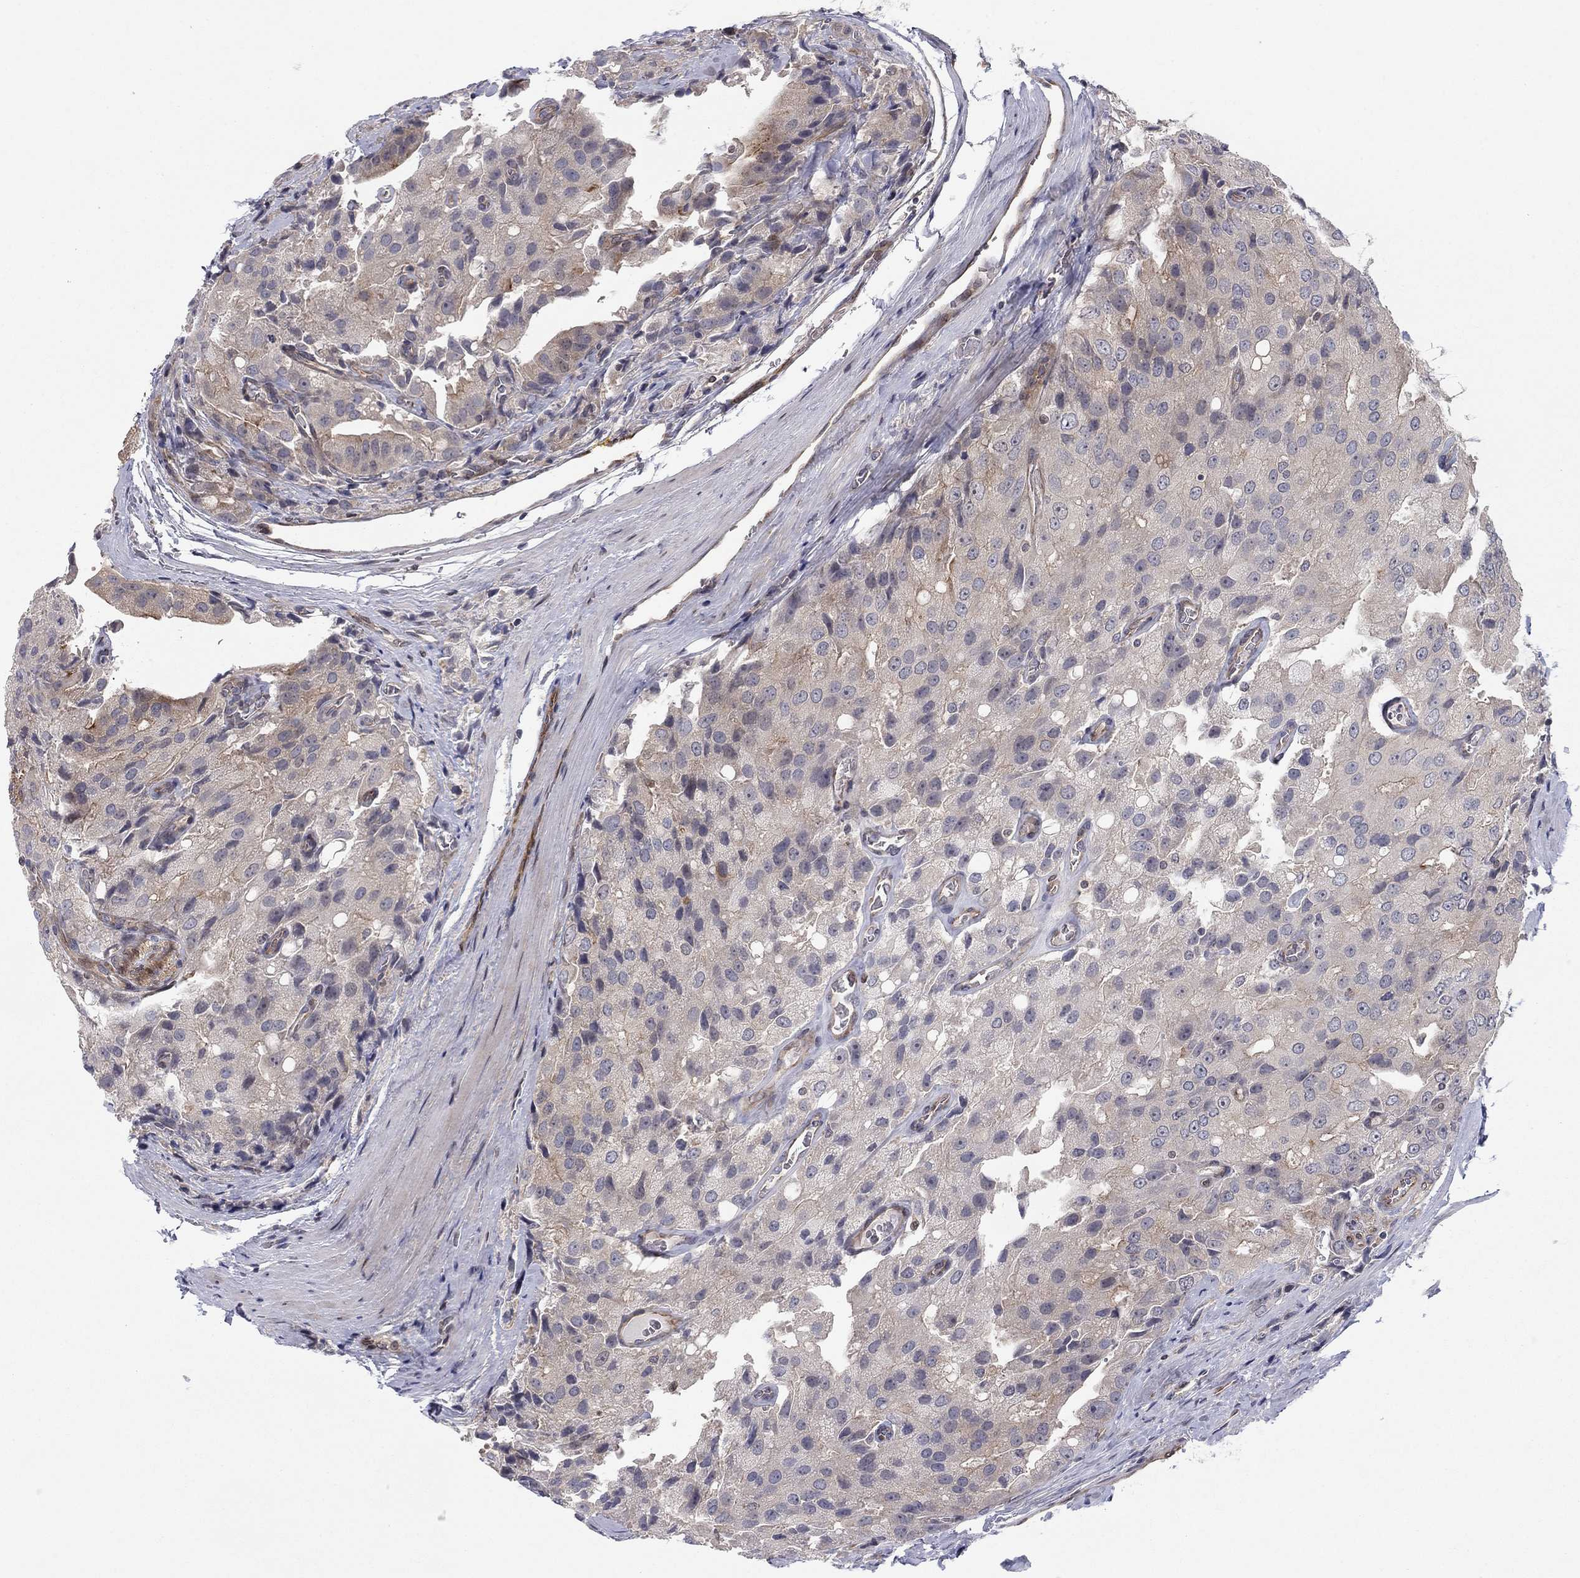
{"staining": {"intensity": "weak", "quantity": "<25%", "location": "cytoplasmic/membranous"}, "tissue": "prostate cancer", "cell_type": "Tumor cells", "image_type": "cancer", "snomed": [{"axis": "morphology", "description": "Adenocarcinoma, NOS"}, {"axis": "topography", "description": "Prostate and seminal vesicle, NOS"}, {"axis": "topography", "description": "Prostate"}], "caption": "Immunohistochemical staining of human prostate adenocarcinoma exhibits no significant staining in tumor cells. Nuclei are stained in blue.", "gene": "BCL11A", "patient": {"sex": "male", "age": 67}}